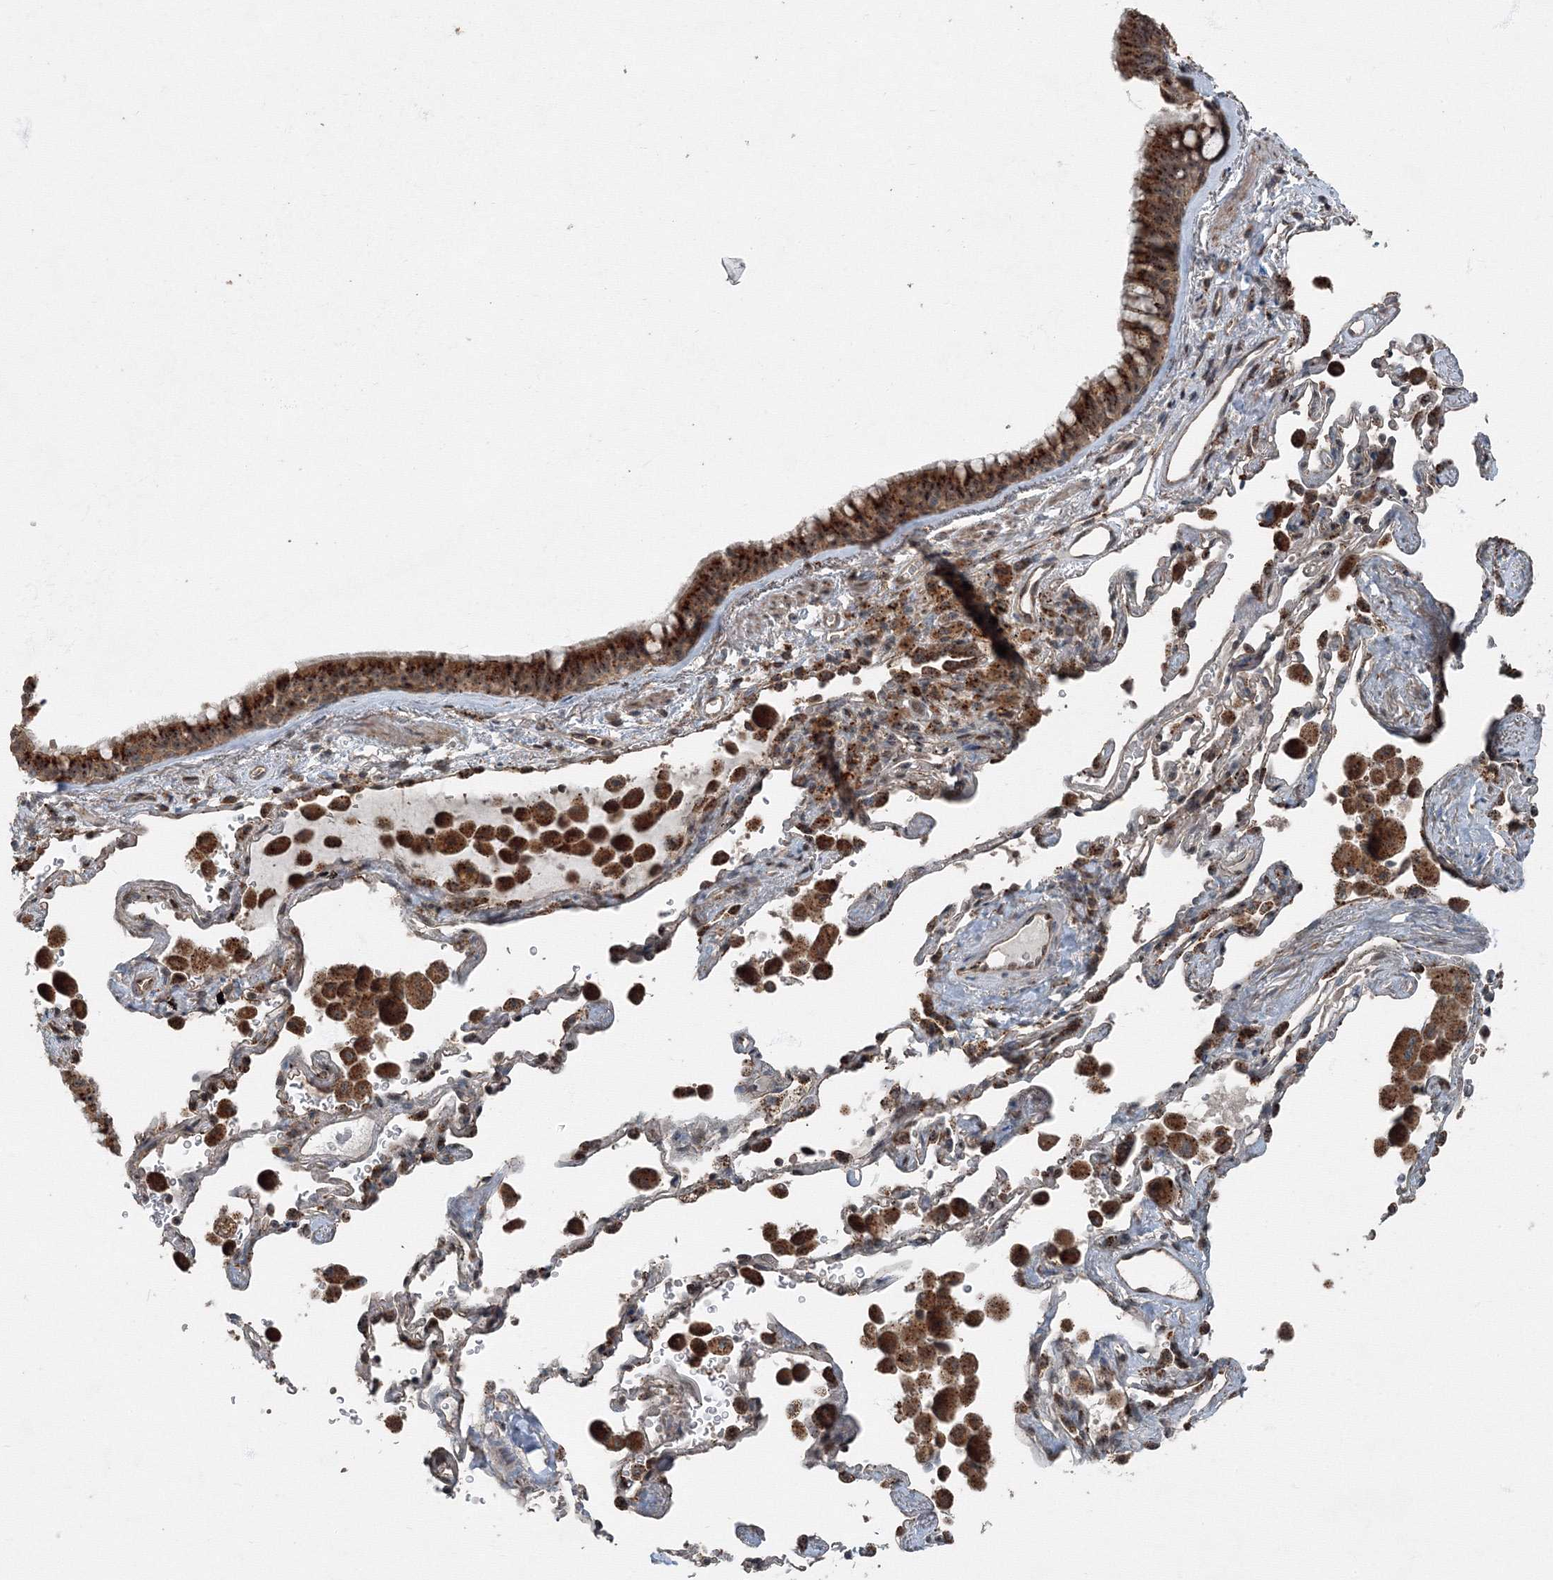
{"staining": {"intensity": "strong", "quantity": ">75%", "location": "cytoplasmic/membranous"}, "tissue": "bronchus", "cell_type": "Respiratory epithelial cells", "image_type": "normal", "snomed": [{"axis": "morphology", "description": "Normal tissue, NOS"}, {"axis": "morphology", "description": "Adenocarcinoma, NOS"}, {"axis": "topography", "description": "Bronchus"}, {"axis": "topography", "description": "Lung"}], "caption": "Respiratory epithelial cells show high levels of strong cytoplasmic/membranous expression in about >75% of cells in unremarkable bronchus.", "gene": "AASDH", "patient": {"sex": "male", "age": 54}}